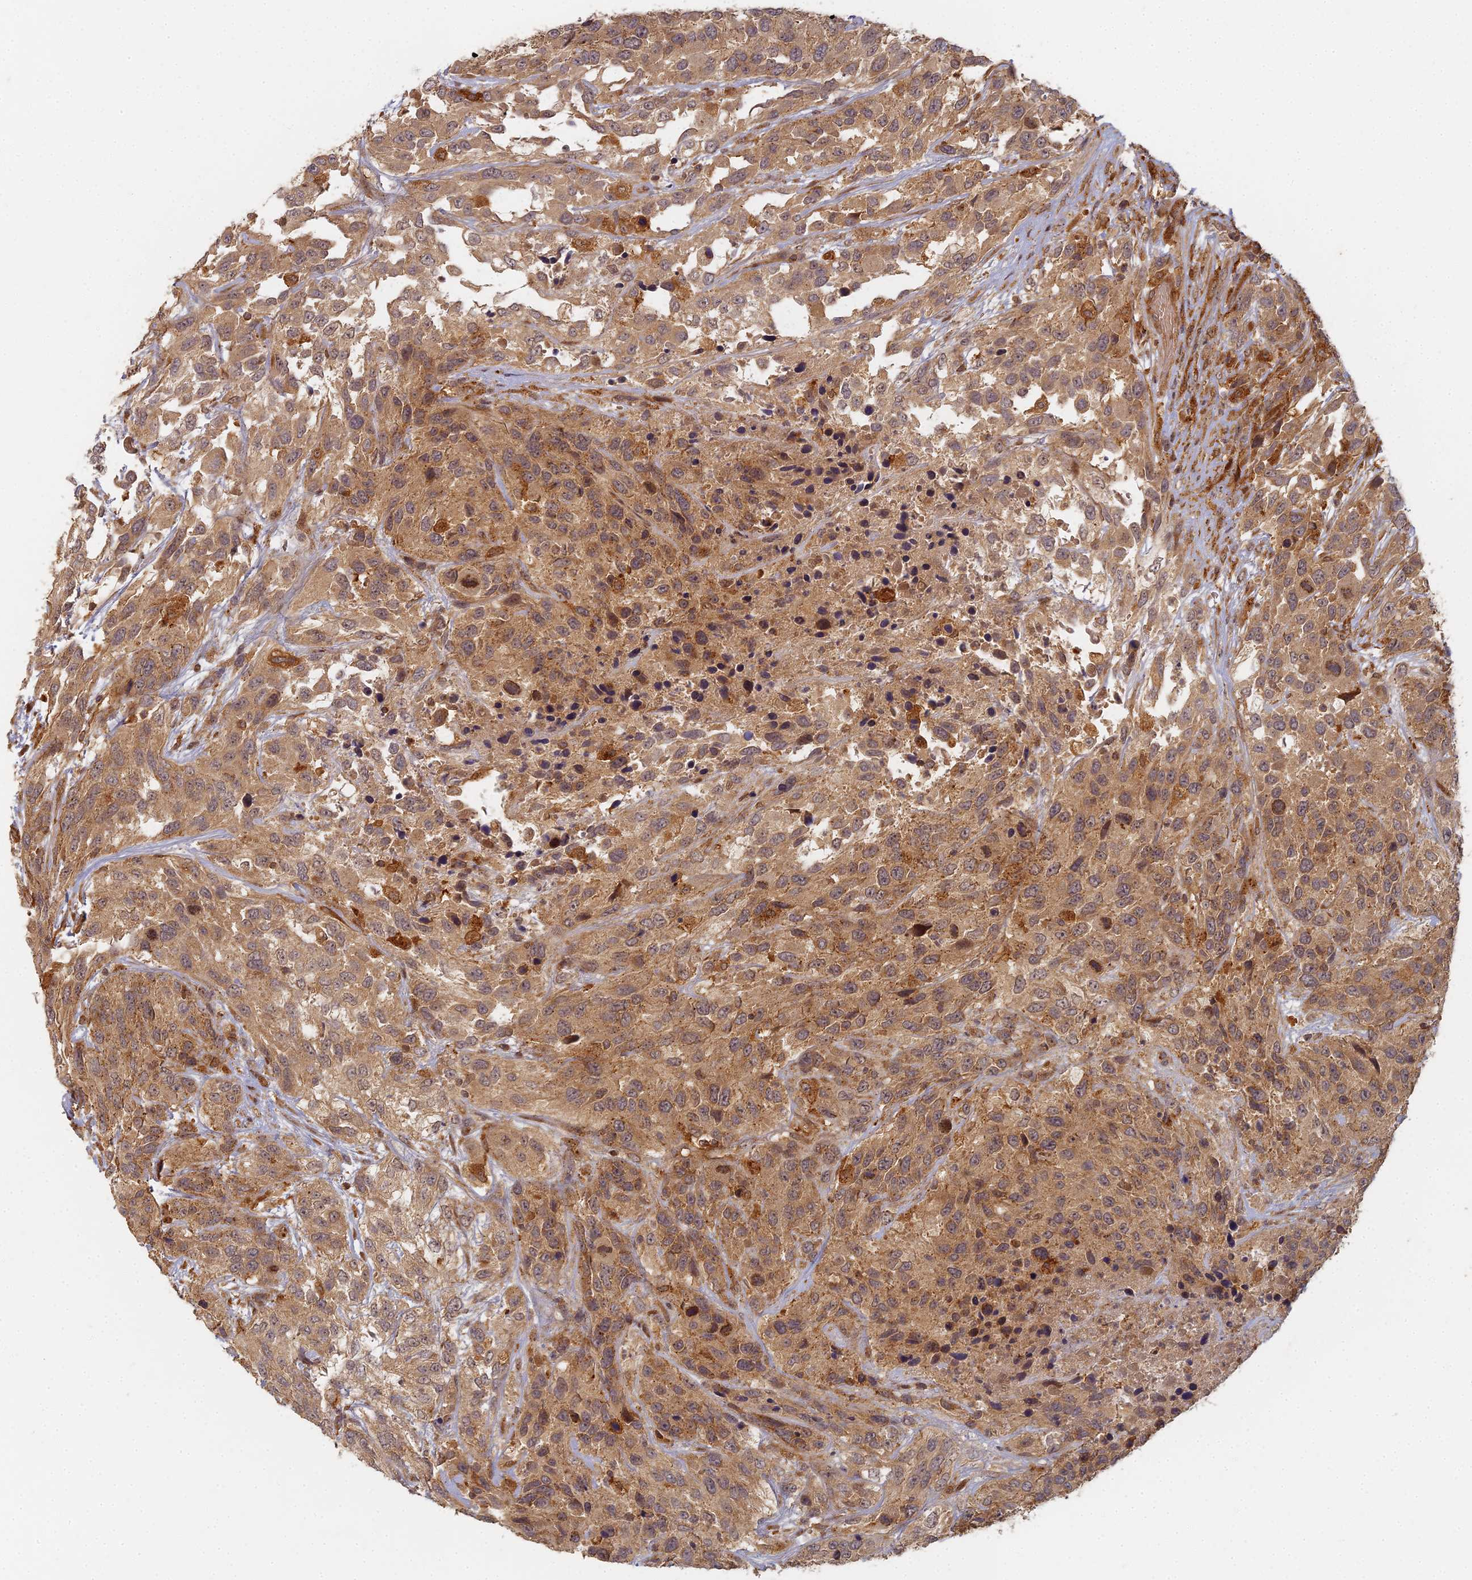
{"staining": {"intensity": "moderate", "quantity": ">75%", "location": "cytoplasmic/membranous"}, "tissue": "urothelial cancer", "cell_type": "Tumor cells", "image_type": "cancer", "snomed": [{"axis": "morphology", "description": "Urothelial carcinoma, High grade"}, {"axis": "topography", "description": "Urinary bladder"}], "caption": "Protein expression analysis of human high-grade urothelial carcinoma reveals moderate cytoplasmic/membranous positivity in approximately >75% of tumor cells.", "gene": "INO80D", "patient": {"sex": "female", "age": 70}}